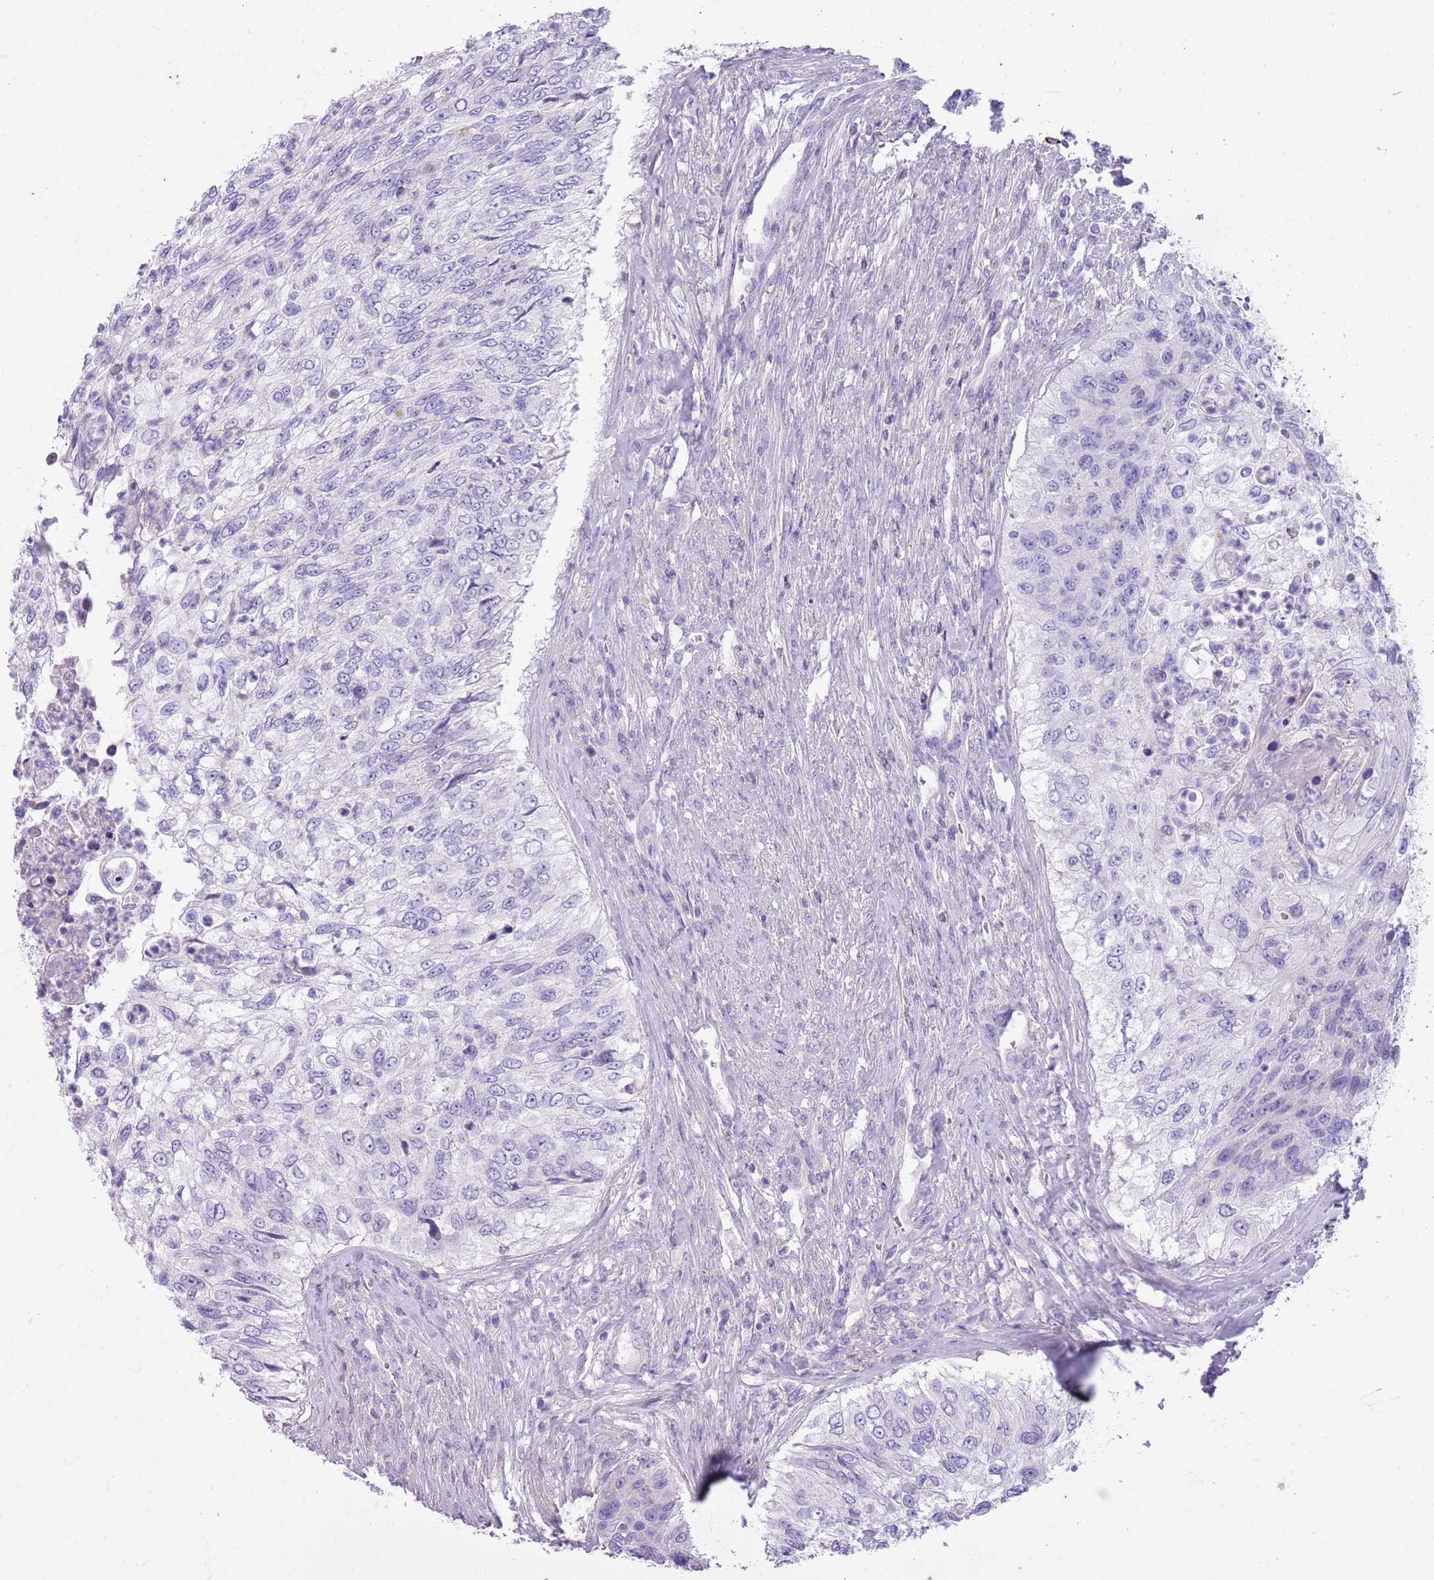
{"staining": {"intensity": "negative", "quantity": "none", "location": "none"}, "tissue": "urothelial cancer", "cell_type": "Tumor cells", "image_type": "cancer", "snomed": [{"axis": "morphology", "description": "Urothelial carcinoma, High grade"}, {"axis": "topography", "description": "Urinary bladder"}], "caption": "Human urothelial carcinoma (high-grade) stained for a protein using immunohistochemistry reveals no expression in tumor cells.", "gene": "CNPPD1", "patient": {"sex": "female", "age": 60}}